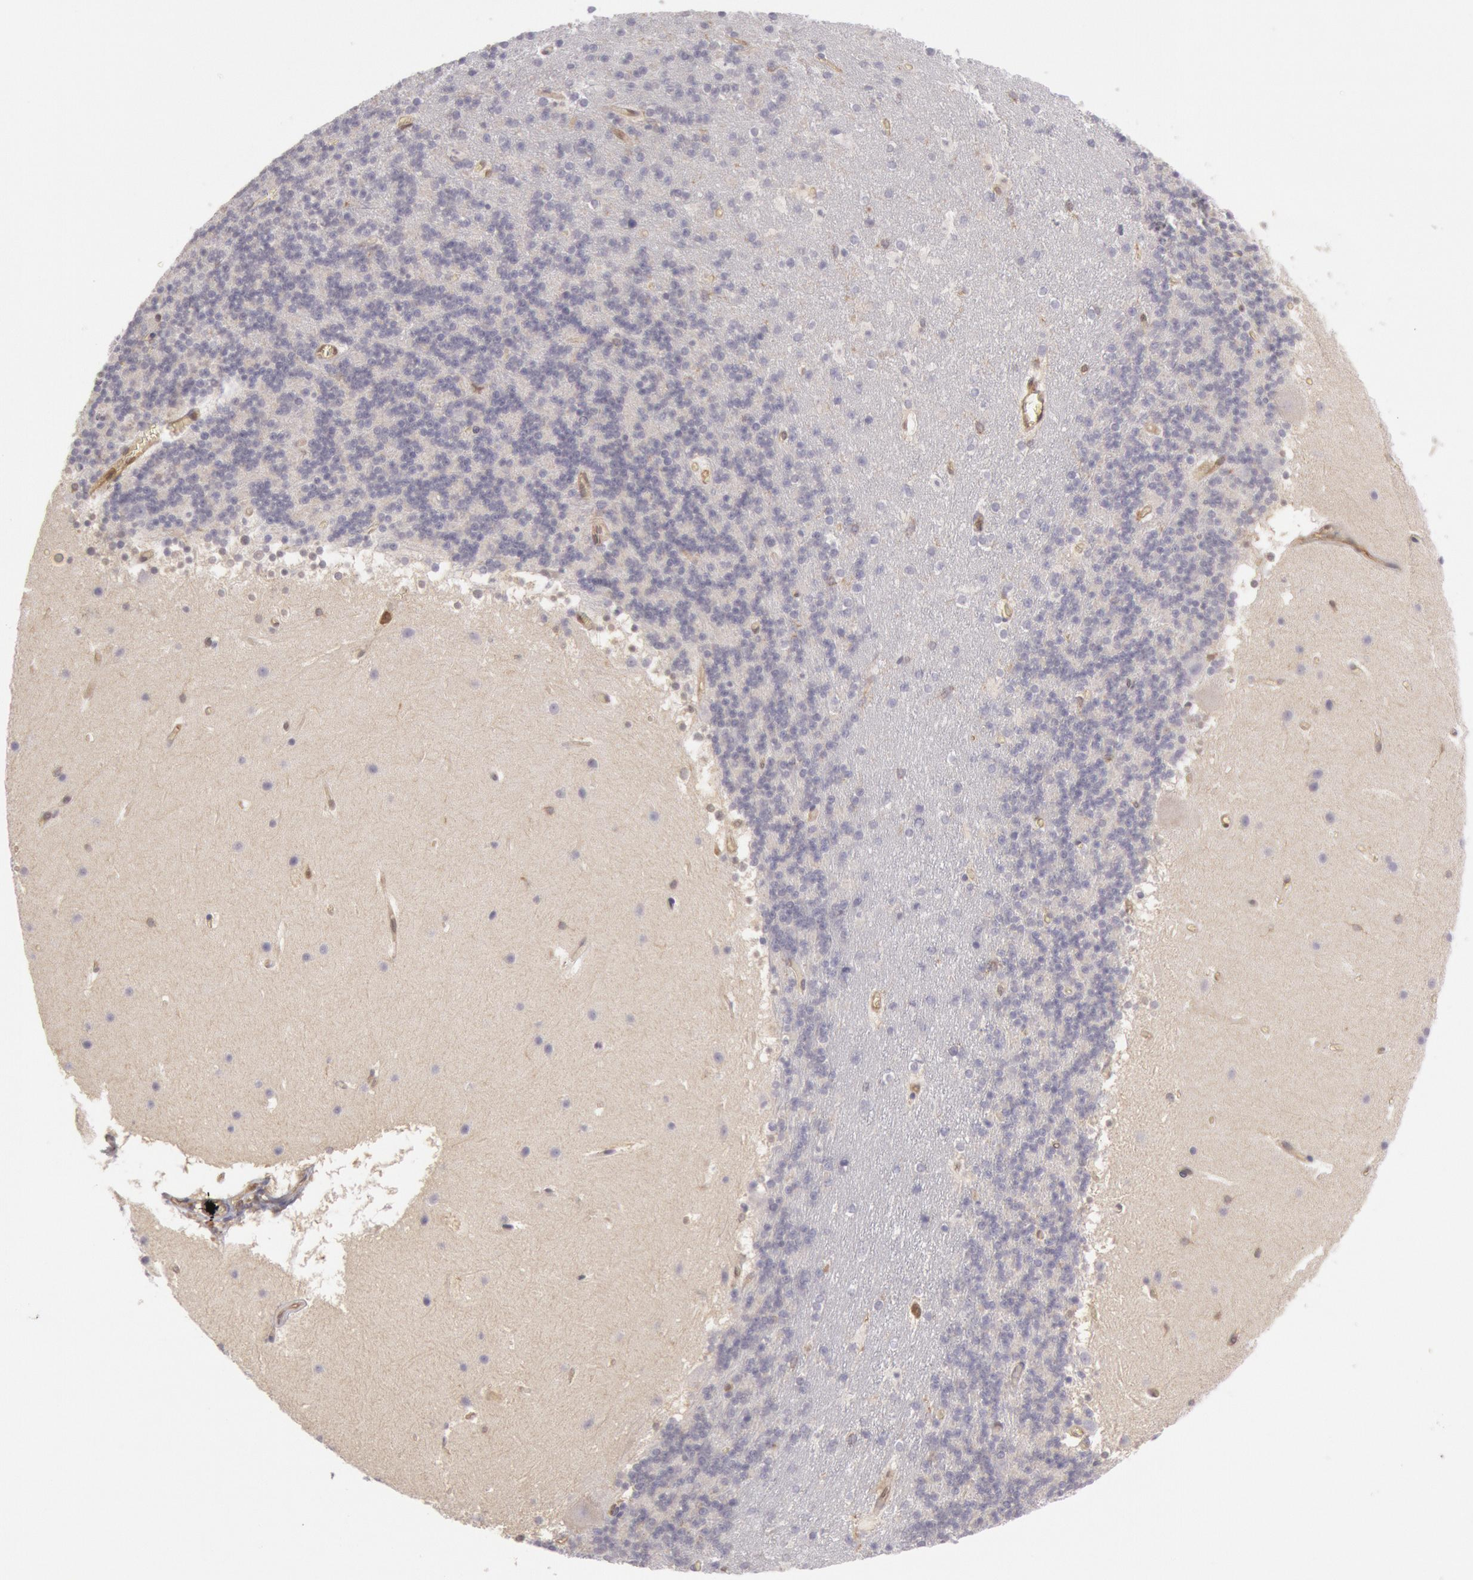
{"staining": {"intensity": "negative", "quantity": "none", "location": "none"}, "tissue": "cerebellum", "cell_type": "Cells in granular layer", "image_type": "normal", "snomed": [{"axis": "morphology", "description": "Normal tissue, NOS"}, {"axis": "topography", "description": "Cerebellum"}], "caption": "This is a photomicrograph of immunohistochemistry staining of normal cerebellum, which shows no expression in cells in granular layer. (DAB (3,3'-diaminobenzidine) IHC, high magnification).", "gene": "IKBKB", "patient": {"sex": "male", "age": 45}}